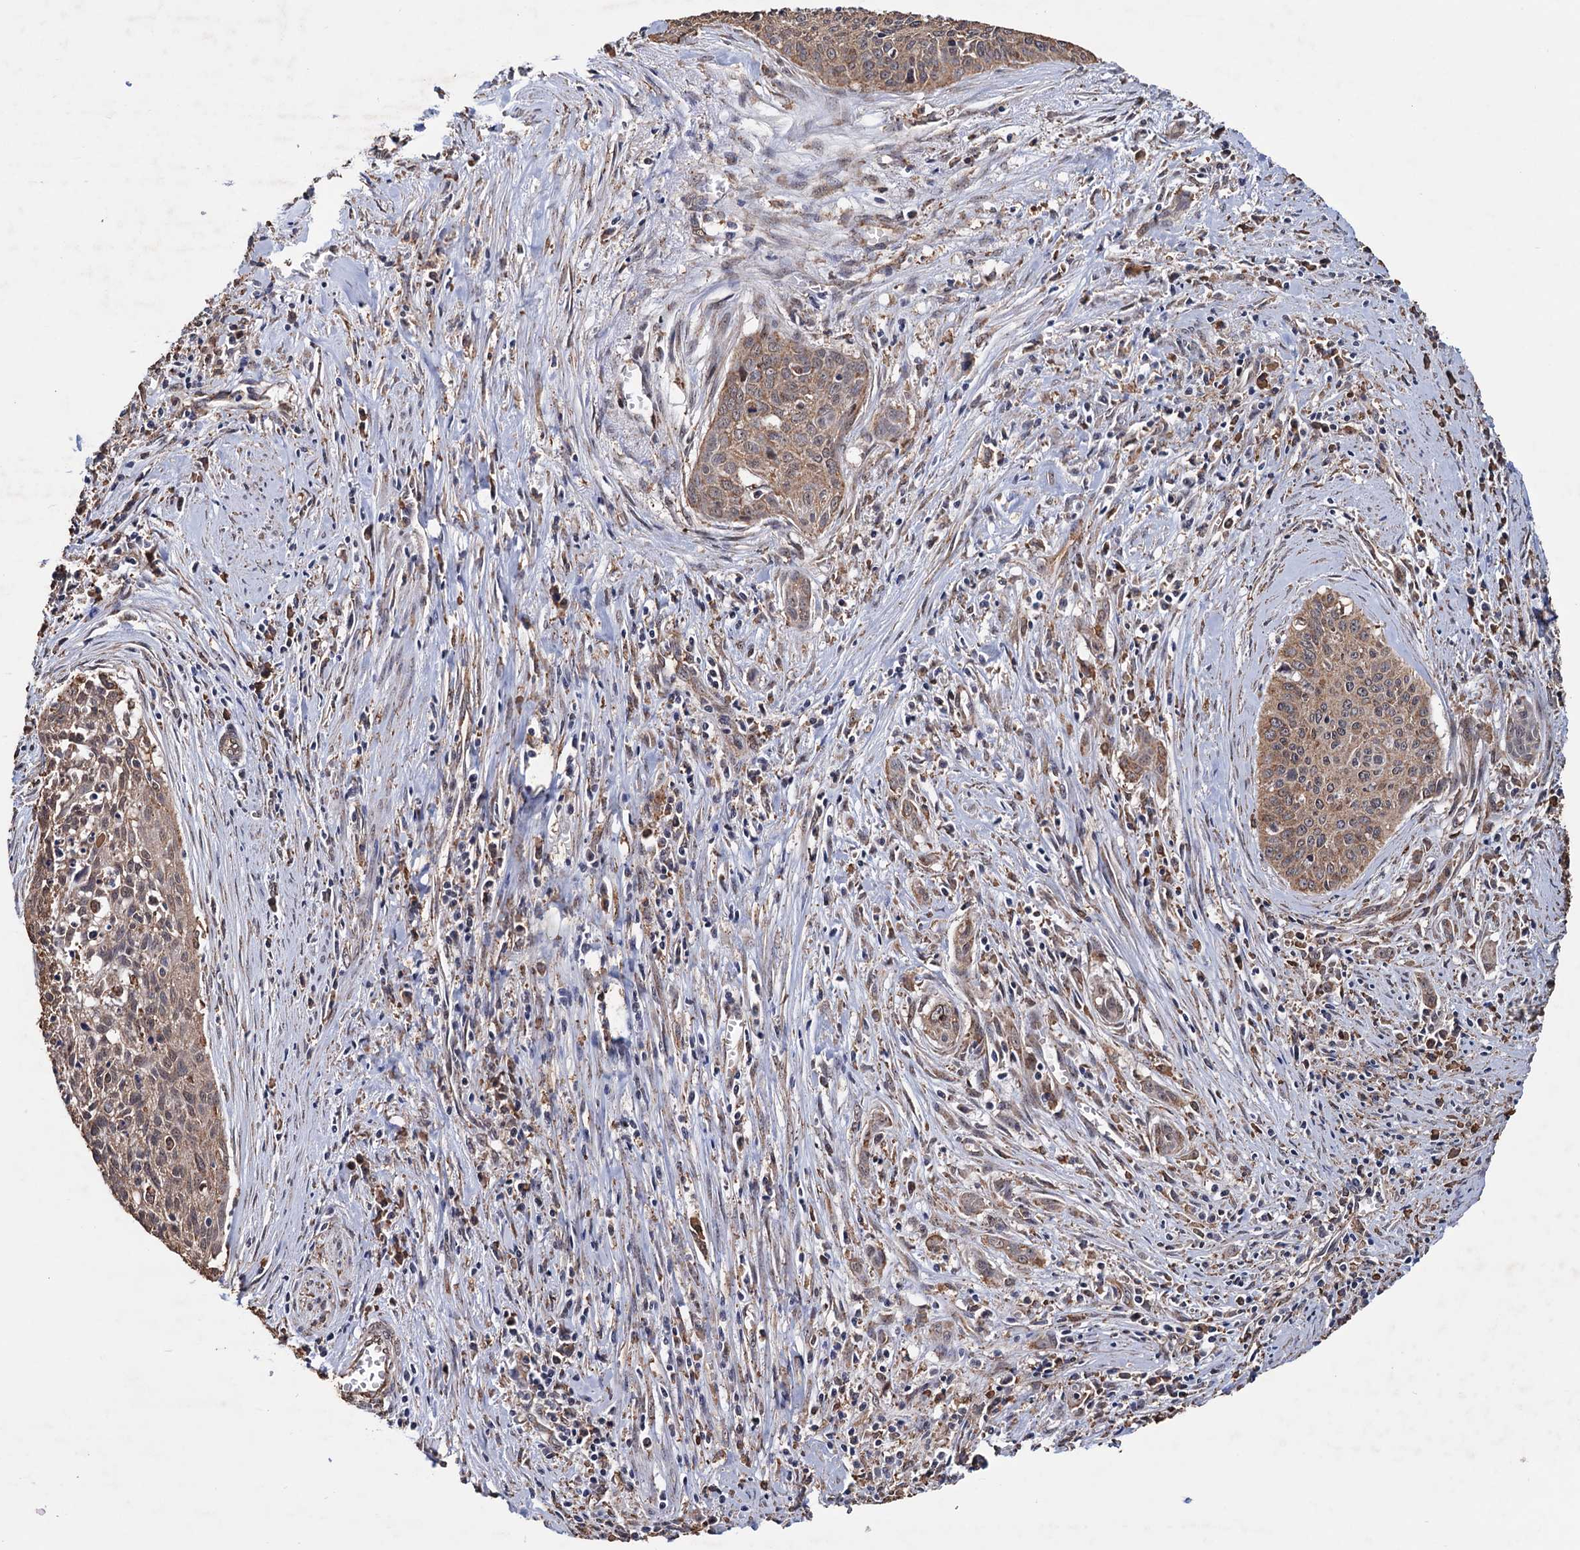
{"staining": {"intensity": "weak", "quantity": ">75%", "location": "cytoplasmic/membranous"}, "tissue": "cervical cancer", "cell_type": "Tumor cells", "image_type": "cancer", "snomed": [{"axis": "morphology", "description": "Squamous cell carcinoma, NOS"}, {"axis": "topography", "description": "Cervix"}], "caption": "Cervical cancer (squamous cell carcinoma) tissue exhibits weak cytoplasmic/membranous positivity in approximately >75% of tumor cells", "gene": "TBC1D12", "patient": {"sex": "female", "age": 55}}